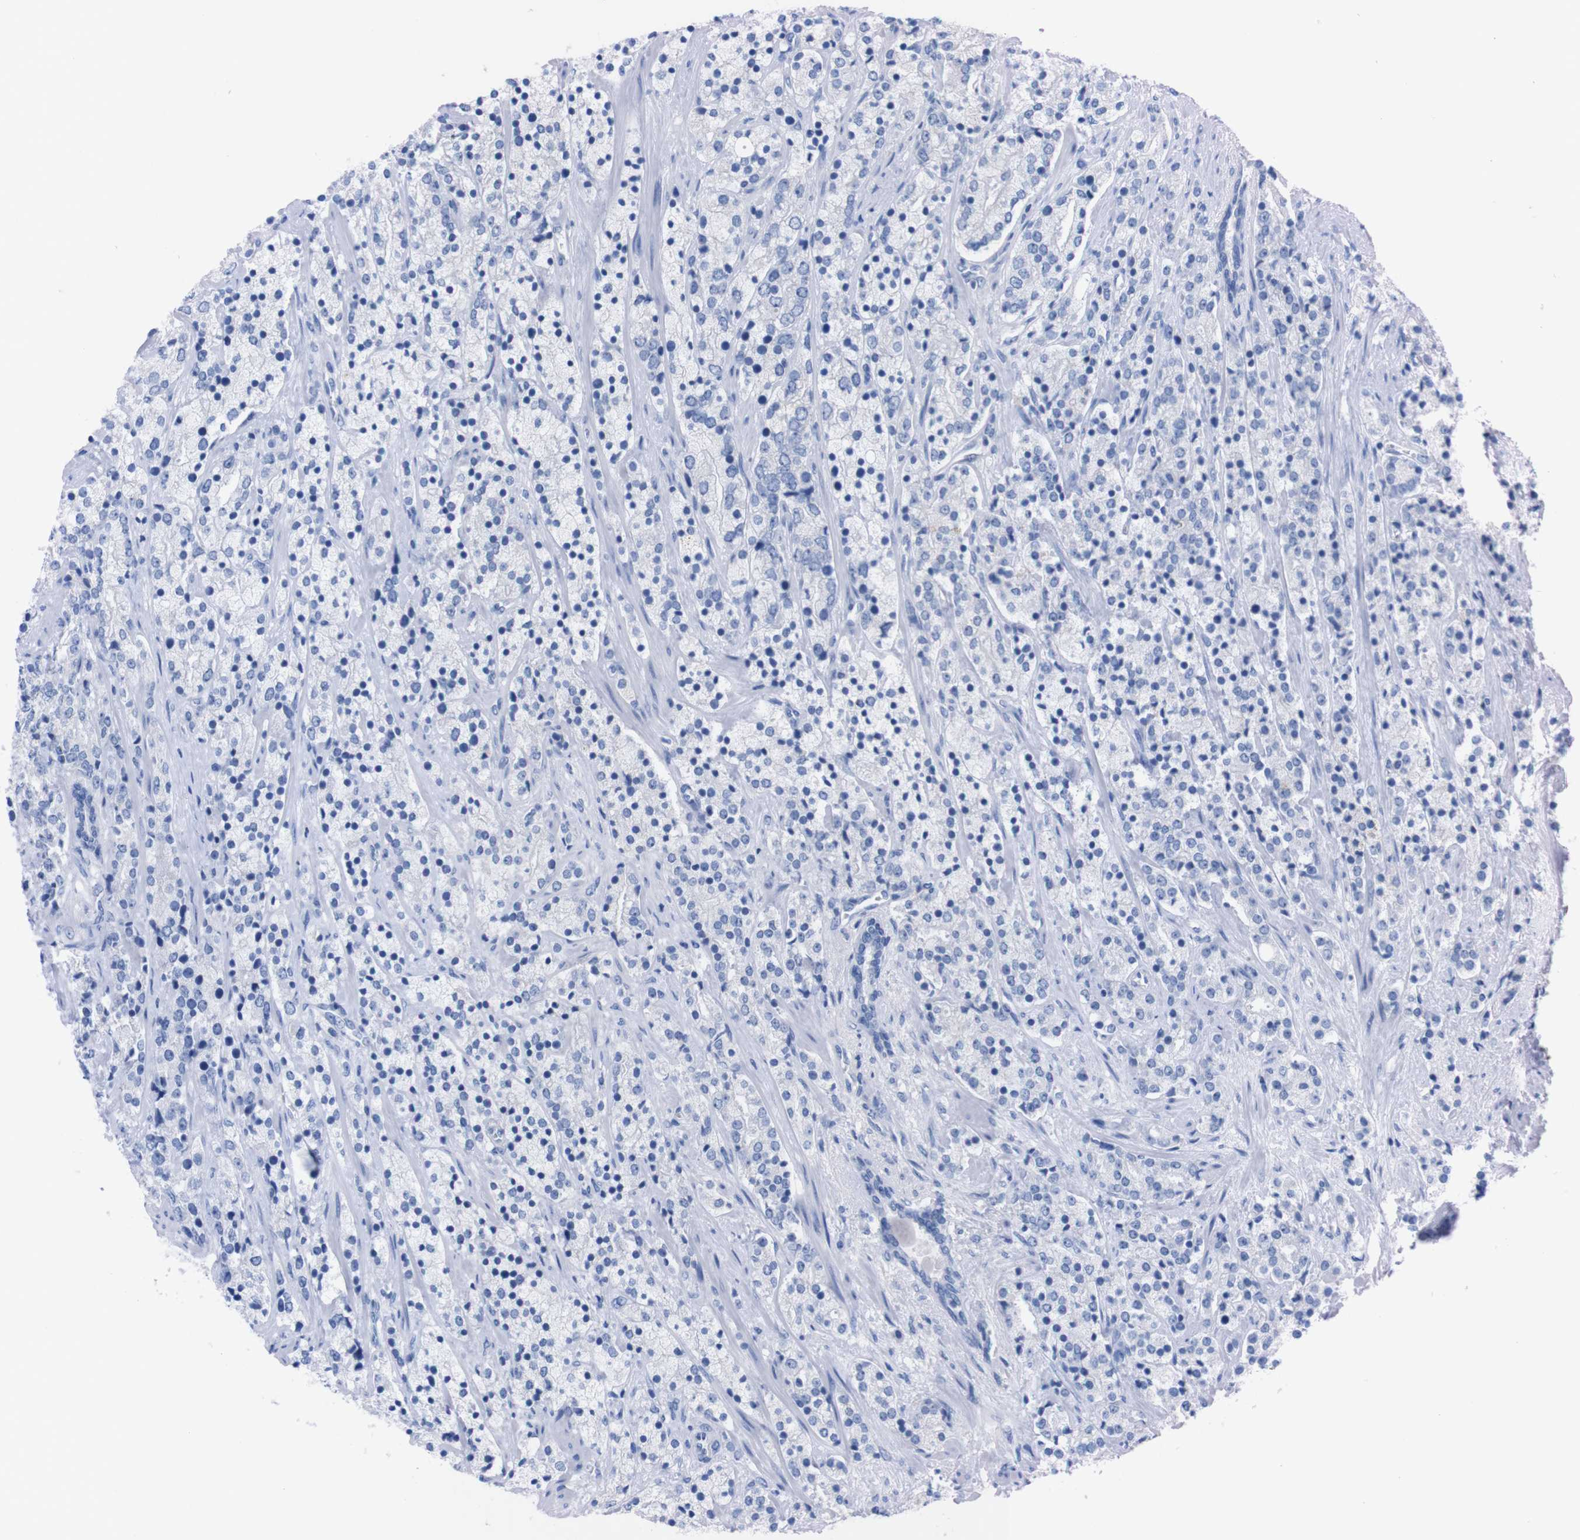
{"staining": {"intensity": "negative", "quantity": "none", "location": "none"}, "tissue": "prostate cancer", "cell_type": "Tumor cells", "image_type": "cancer", "snomed": [{"axis": "morphology", "description": "Adenocarcinoma, High grade"}, {"axis": "topography", "description": "Prostate"}], "caption": "A photomicrograph of human prostate adenocarcinoma (high-grade) is negative for staining in tumor cells.", "gene": "TMEM243", "patient": {"sex": "male", "age": 71}}